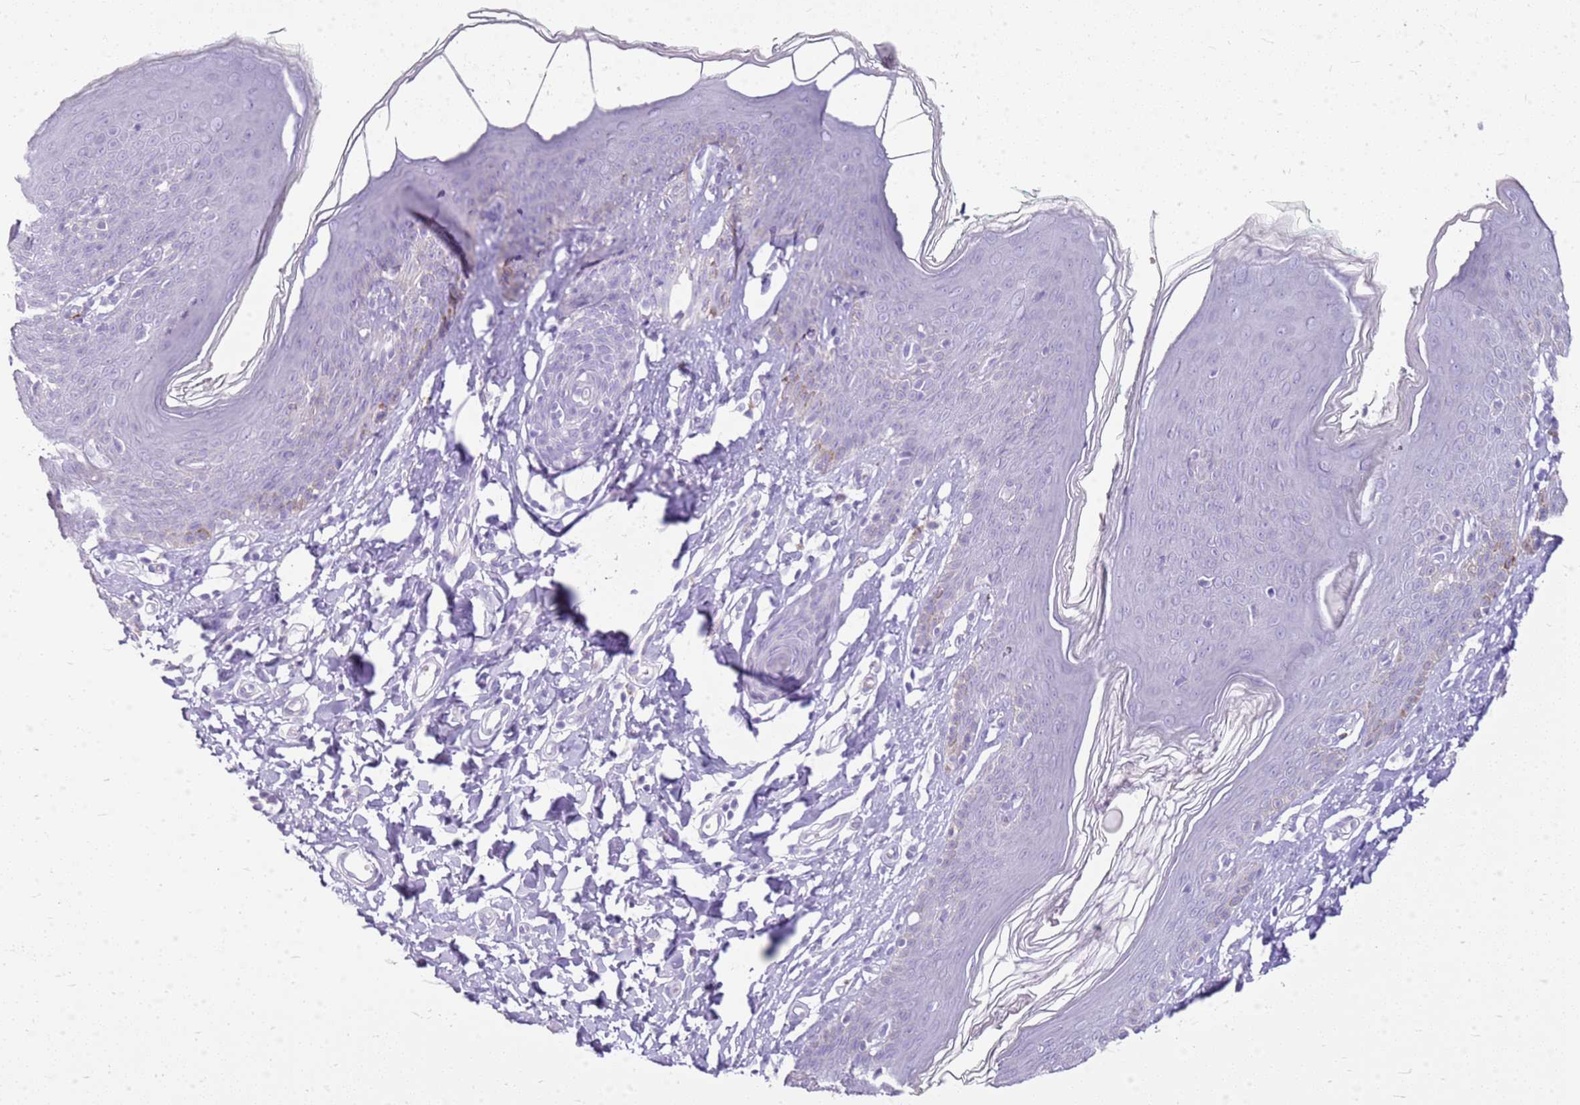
{"staining": {"intensity": "weak", "quantity": "<25%", "location": "cytoplasmic/membranous"}, "tissue": "skin", "cell_type": "Epidermal cells", "image_type": "normal", "snomed": [{"axis": "morphology", "description": "Normal tissue, NOS"}, {"axis": "topography", "description": "Vulva"}], "caption": "Immunohistochemistry histopathology image of benign skin: human skin stained with DAB shows no significant protein positivity in epidermal cells. (DAB immunohistochemistry (IHC), high magnification).", "gene": "CA8", "patient": {"sex": "female", "age": 66}}